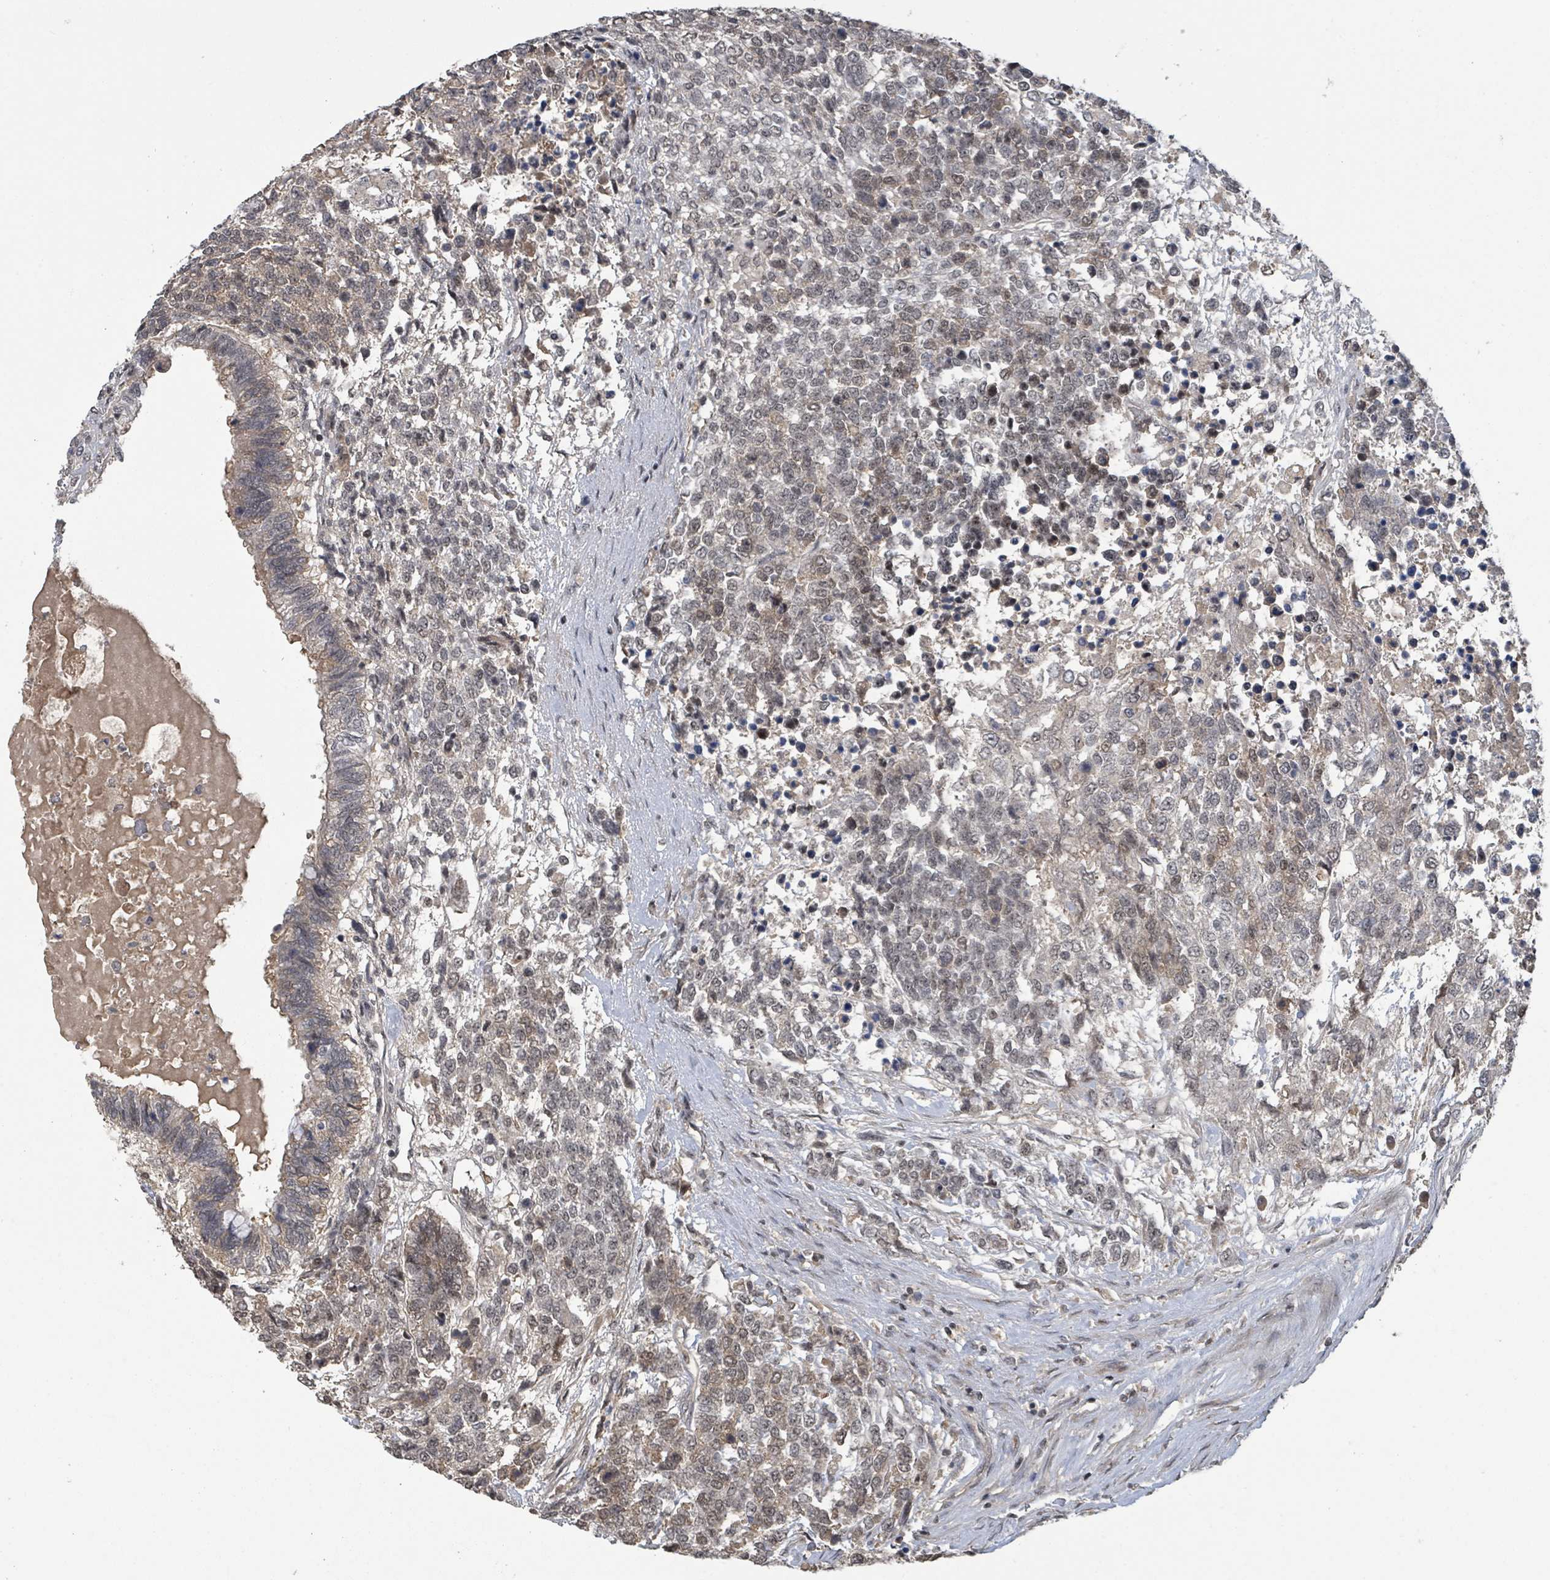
{"staining": {"intensity": "weak", "quantity": "25%-75%", "location": "cytoplasmic/membranous,nuclear"}, "tissue": "testis cancer", "cell_type": "Tumor cells", "image_type": "cancer", "snomed": [{"axis": "morphology", "description": "Carcinoma, Embryonal, NOS"}, {"axis": "topography", "description": "Testis"}], "caption": "Testis embryonal carcinoma tissue demonstrates weak cytoplasmic/membranous and nuclear expression in approximately 25%-75% of tumor cells", "gene": "ZBTB14", "patient": {"sex": "male", "age": 23}}